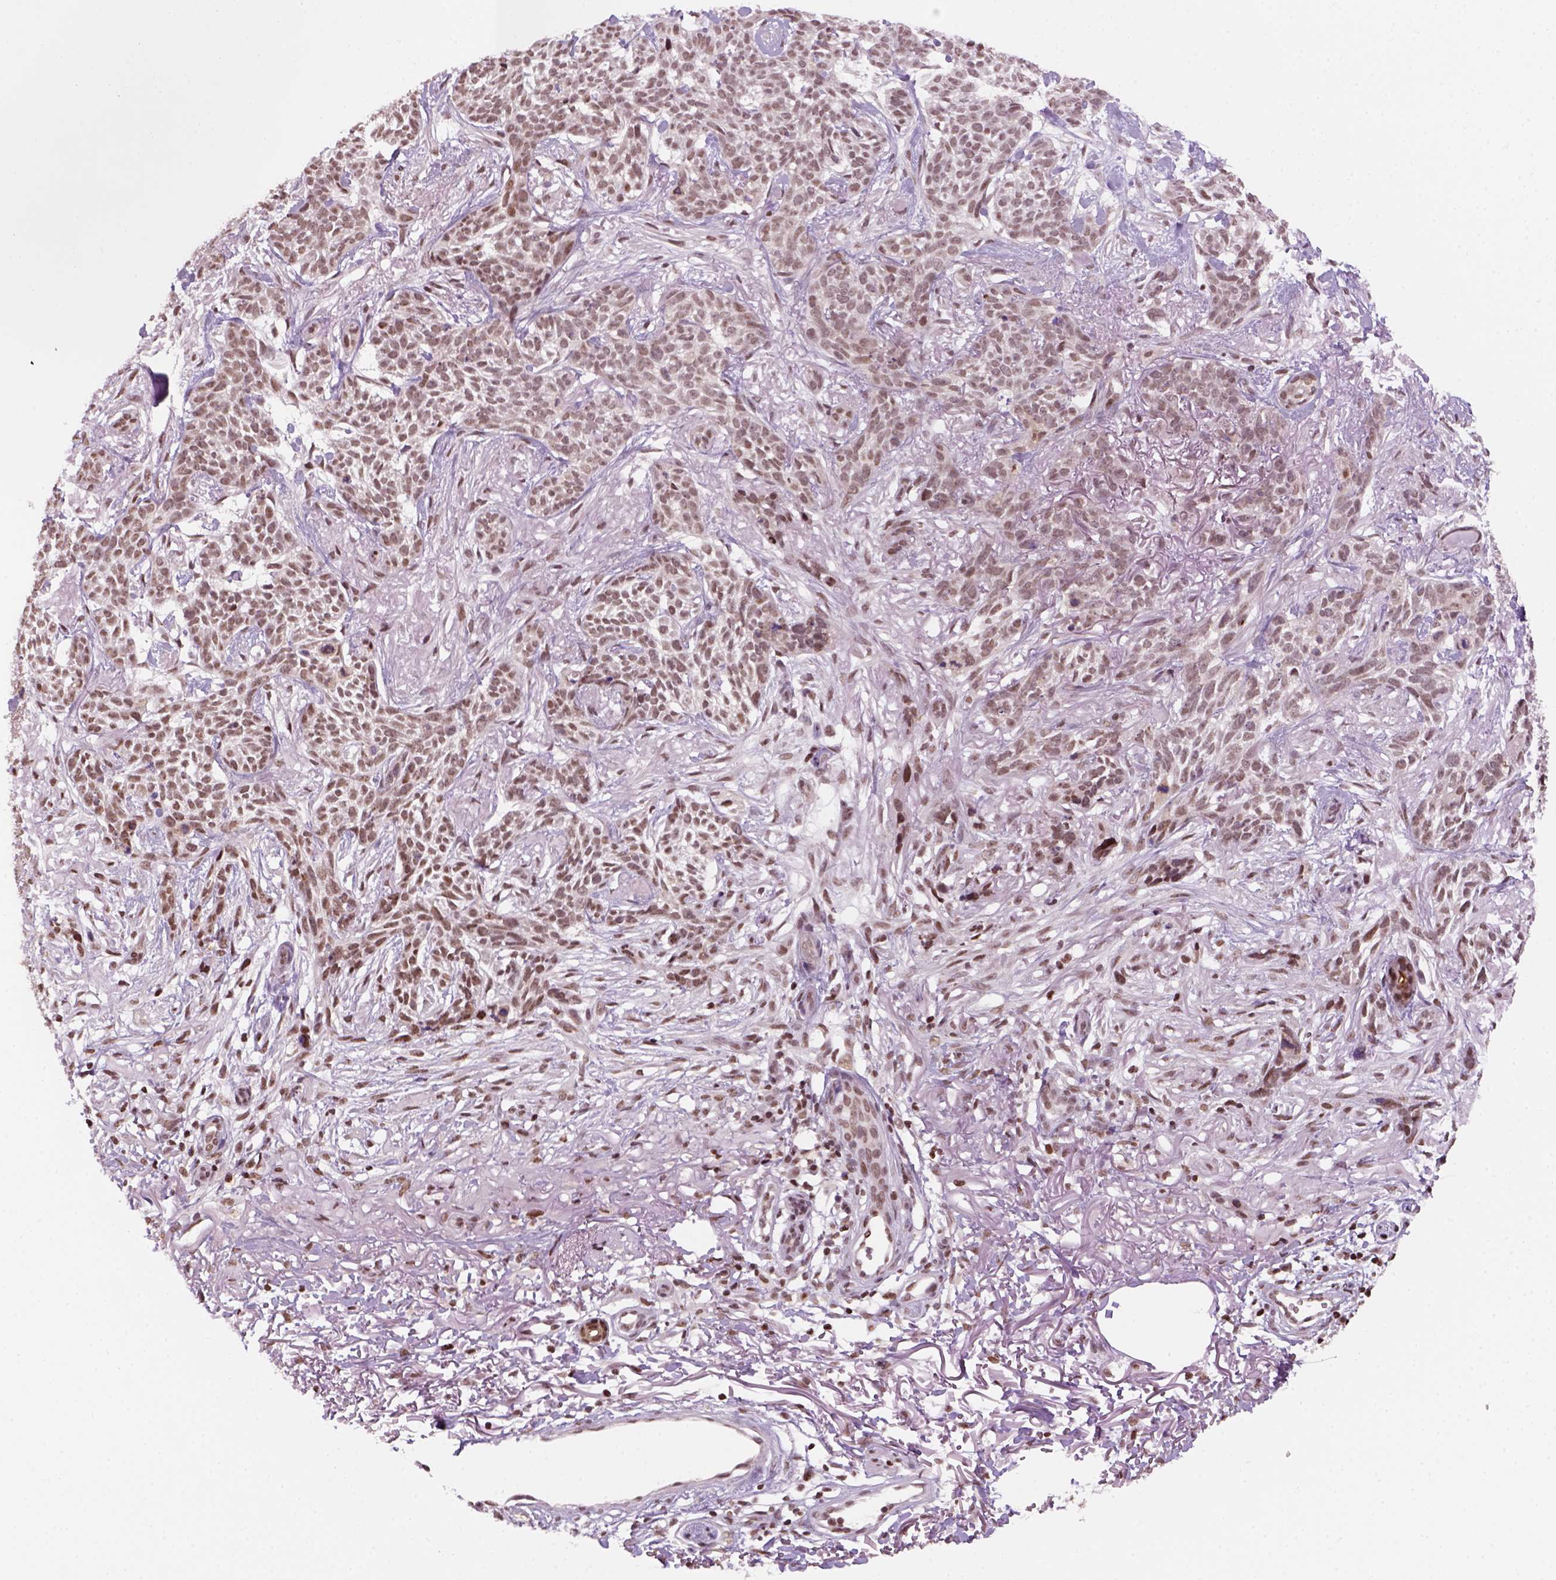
{"staining": {"intensity": "weak", "quantity": ">75%", "location": "nuclear"}, "tissue": "skin cancer", "cell_type": "Tumor cells", "image_type": "cancer", "snomed": [{"axis": "morphology", "description": "Basal cell carcinoma"}, {"axis": "topography", "description": "Skin"}], "caption": "Immunohistochemistry (IHC) staining of skin cancer (basal cell carcinoma), which exhibits low levels of weak nuclear staining in about >75% of tumor cells indicating weak nuclear protein expression. The staining was performed using DAB (brown) for protein detection and nuclei were counterstained in hematoxylin (blue).", "gene": "GOT1", "patient": {"sex": "male", "age": 74}}